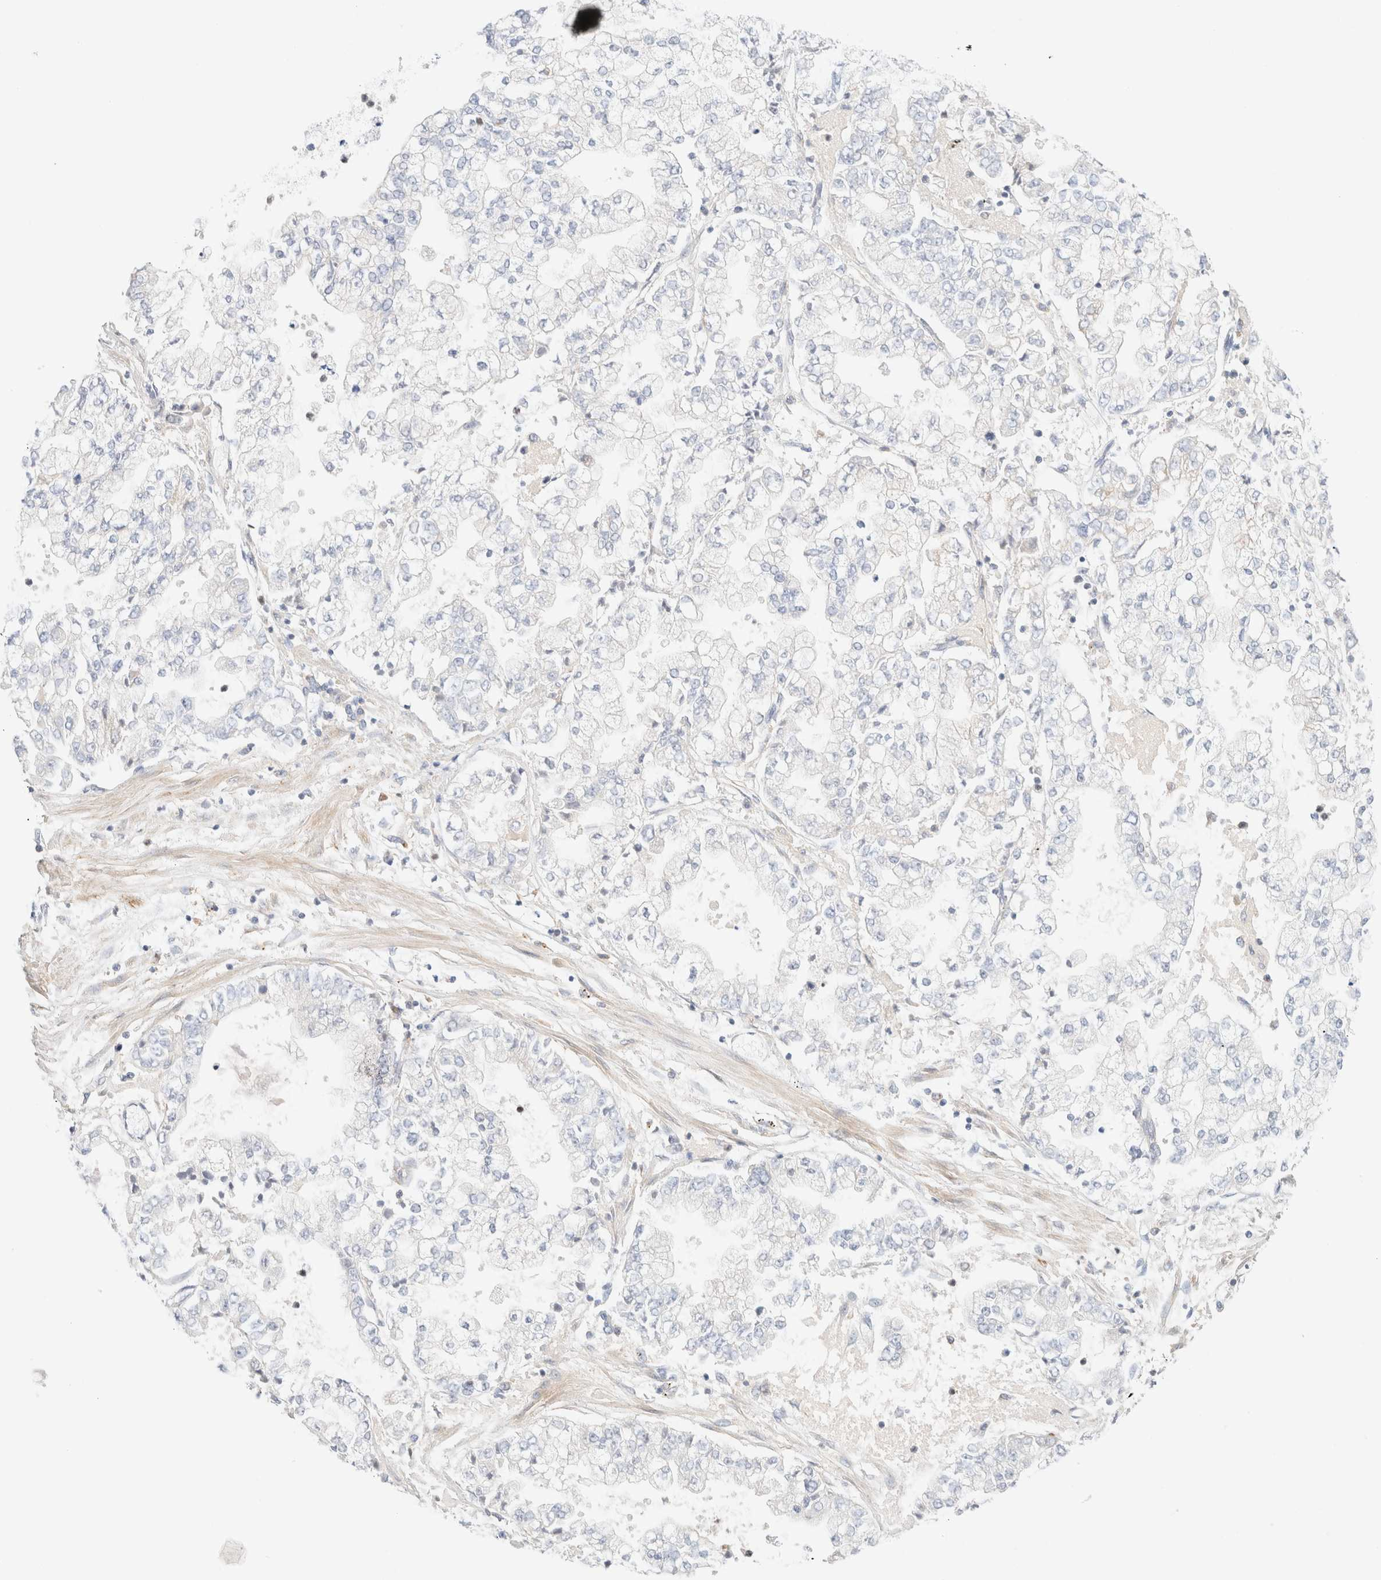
{"staining": {"intensity": "negative", "quantity": "none", "location": "none"}, "tissue": "stomach cancer", "cell_type": "Tumor cells", "image_type": "cancer", "snomed": [{"axis": "morphology", "description": "Adenocarcinoma, NOS"}, {"axis": "topography", "description": "Stomach"}], "caption": "This is an immunohistochemistry photomicrograph of human stomach cancer (adenocarcinoma). There is no expression in tumor cells.", "gene": "SARM1", "patient": {"sex": "male", "age": 76}}